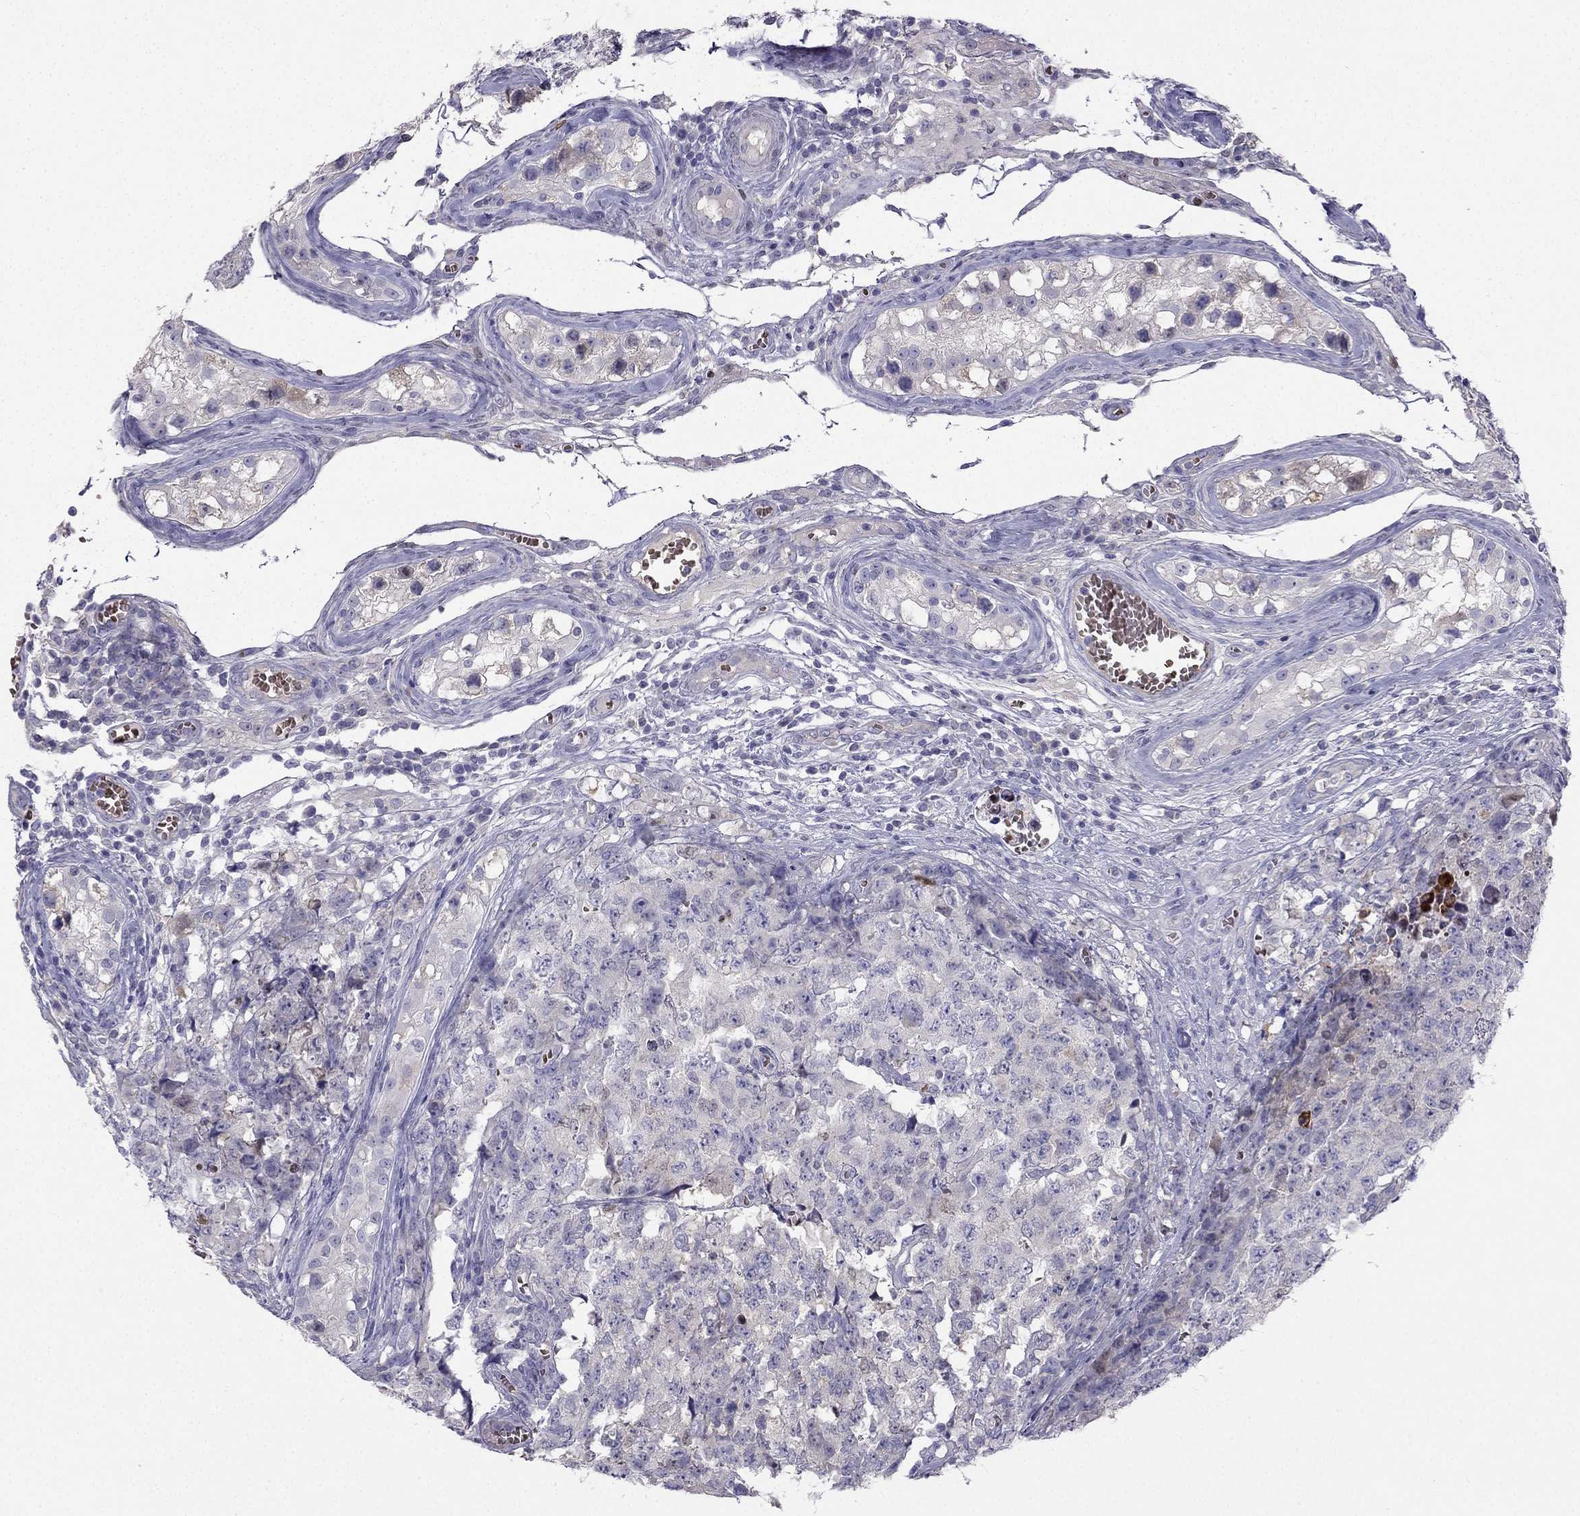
{"staining": {"intensity": "negative", "quantity": "none", "location": "none"}, "tissue": "testis cancer", "cell_type": "Tumor cells", "image_type": "cancer", "snomed": [{"axis": "morphology", "description": "Carcinoma, Embryonal, NOS"}, {"axis": "topography", "description": "Testis"}], "caption": "Micrograph shows no protein staining in tumor cells of testis cancer (embryonal carcinoma) tissue.", "gene": "RSPH14", "patient": {"sex": "male", "age": 23}}